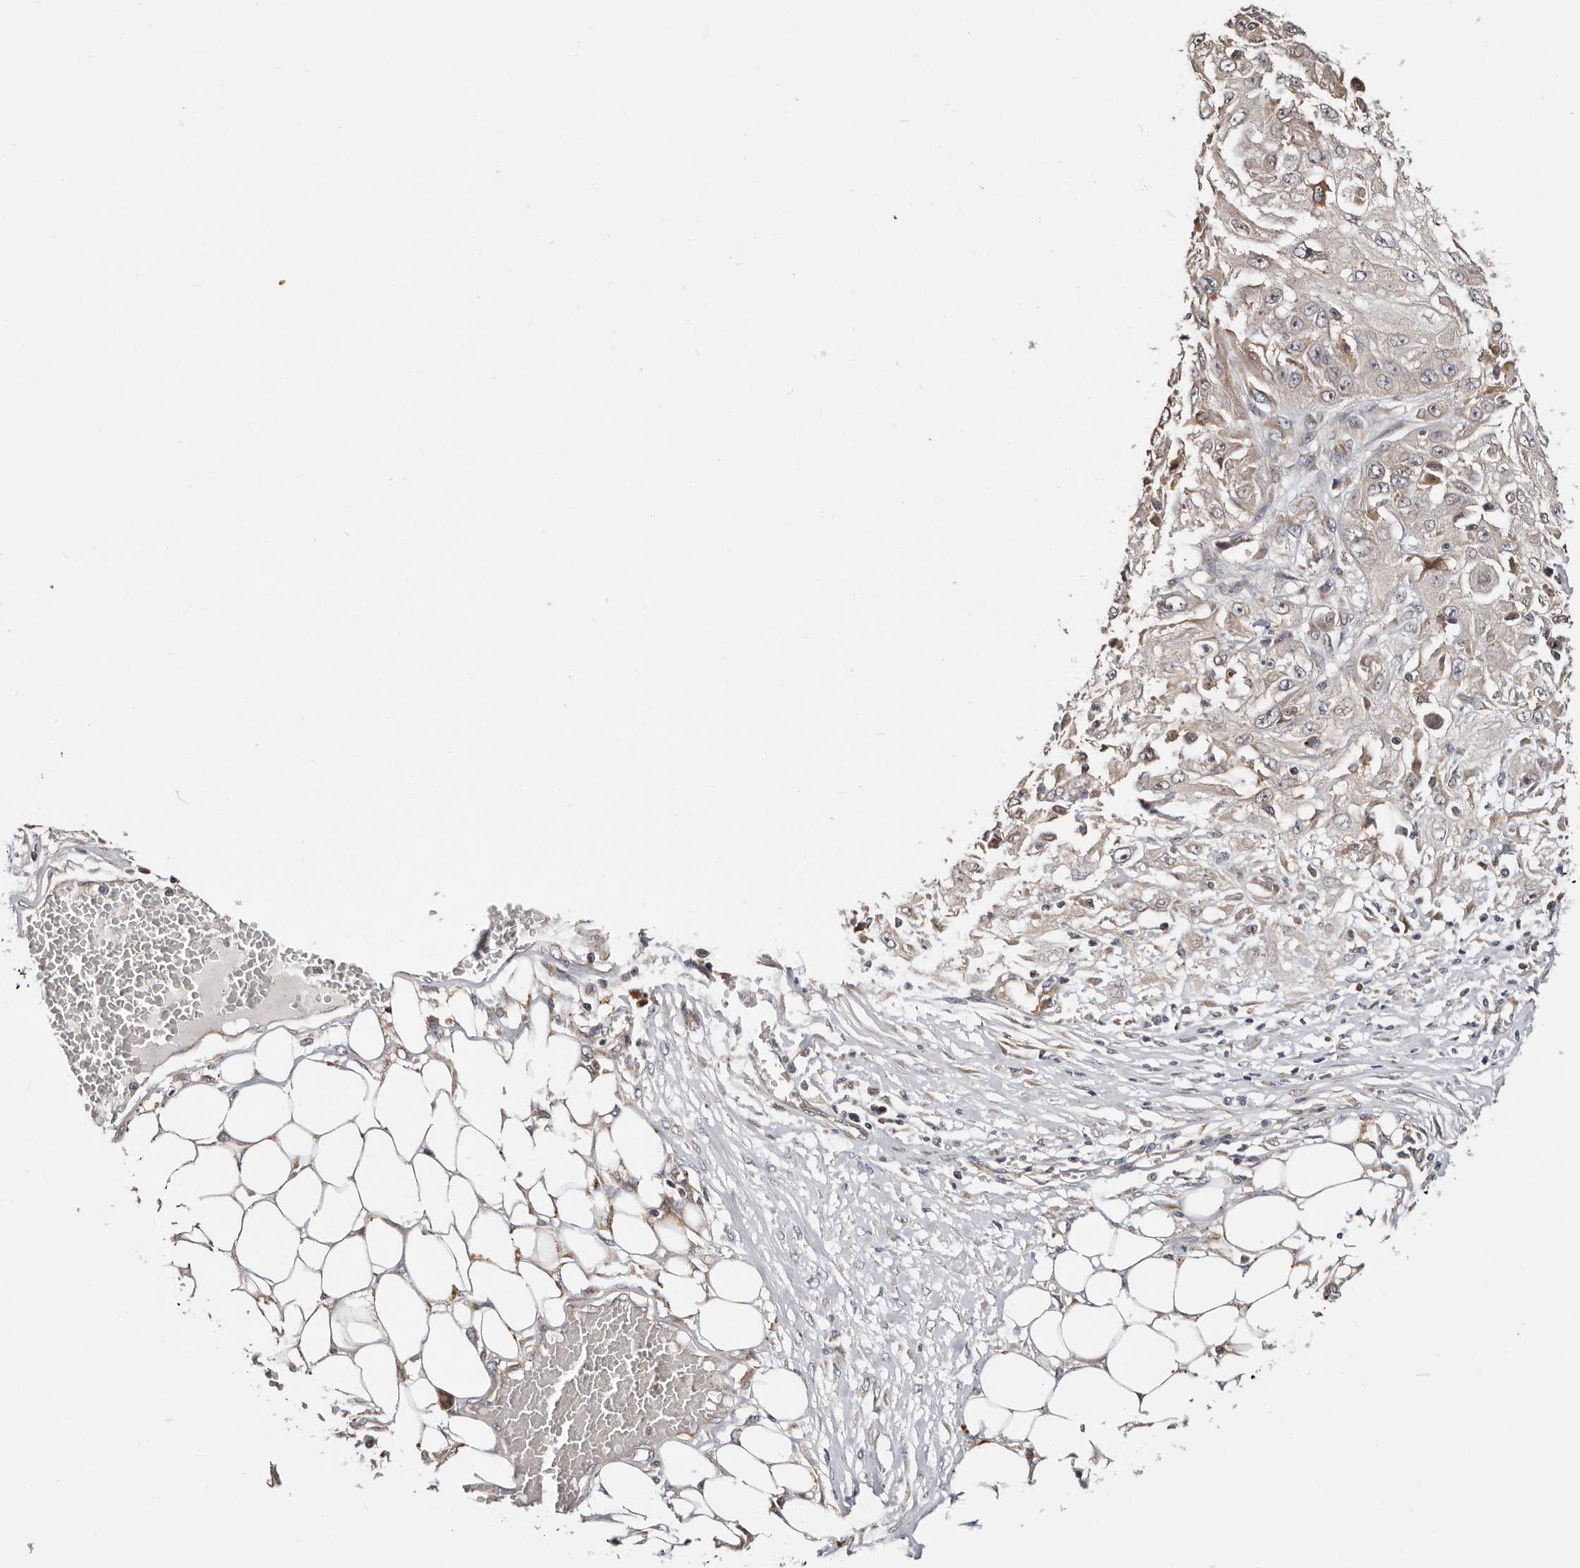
{"staining": {"intensity": "negative", "quantity": "none", "location": "none"}, "tissue": "skin cancer", "cell_type": "Tumor cells", "image_type": "cancer", "snomed": [{"axis": "morphology", "description": "Squamous cell carcinoma, NOS"}, {"axis": "morphology", "description": "Squamous cell carcinoma, metastatic, NOS"}, {"axis": "topography", "description": "Skin"}, {"axis": "topography", "description": "Lymph node"}], "caption": "This is a micrograph of immunohistochemistry staining of skin cancer (squamous cell carcinoma), which shows no expression in tumor cells.", "gene": "USP33", "patient": {"sex": "male", "age": 75}}